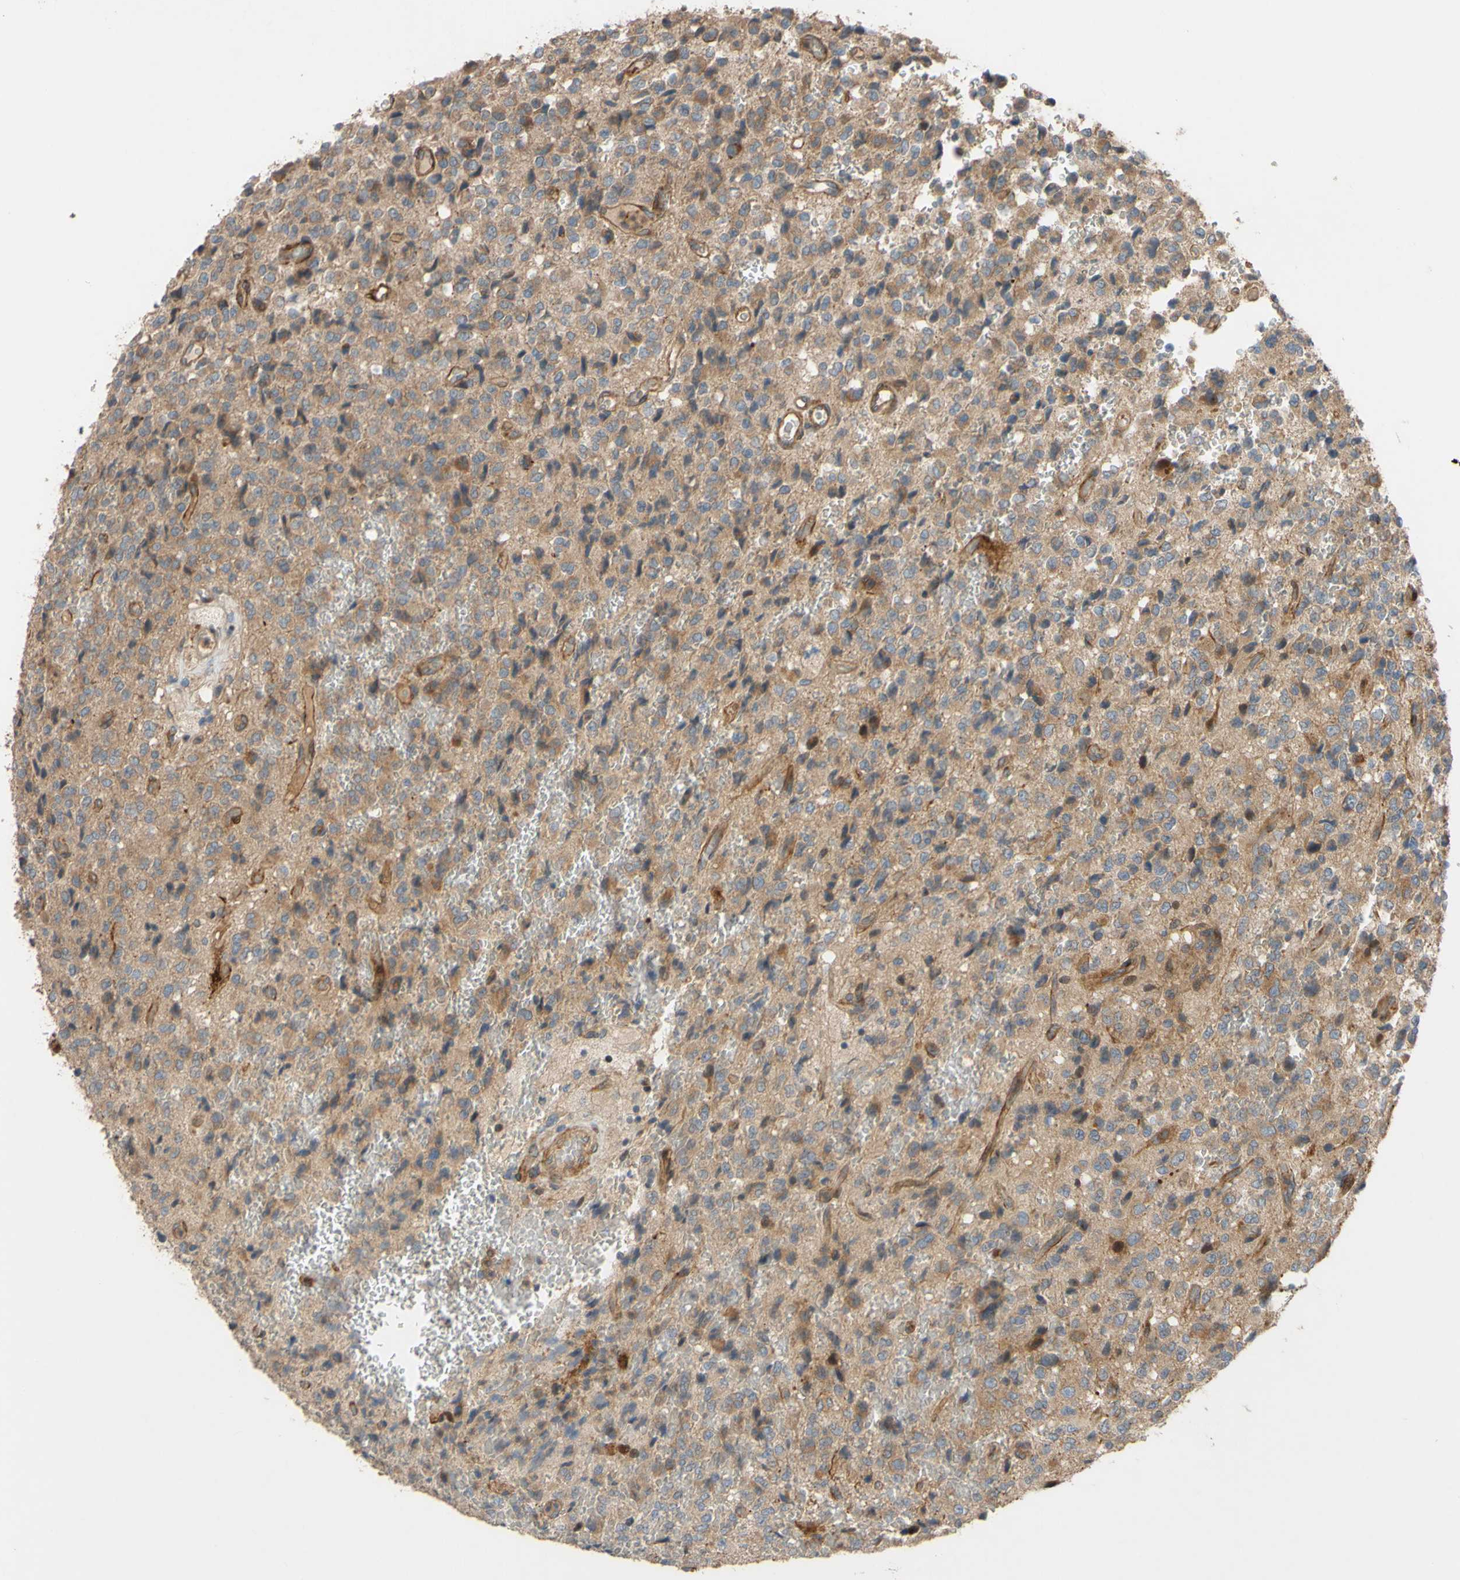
{"staining": {"intensity": "moderate", "quantity": "<25%", "location": "cytoplasmic/membranous"}, "tissue": "glioma", "cell_type": "Tumor cells", "image_type": "cancer", "snomed": [{"axis": "morphology", "description": "Glioma, malignant, High grade"}, {"axis": "topography", "description": "pancreas cauda"}], "caption": "Immunohistochemical staining of human glioma reveals moderate cytoplasmic/membranous protein expression in approximately <25% of tumor cells.", "gene": "SPTLC1", "patient": {"sex": "male", "age": 60}}